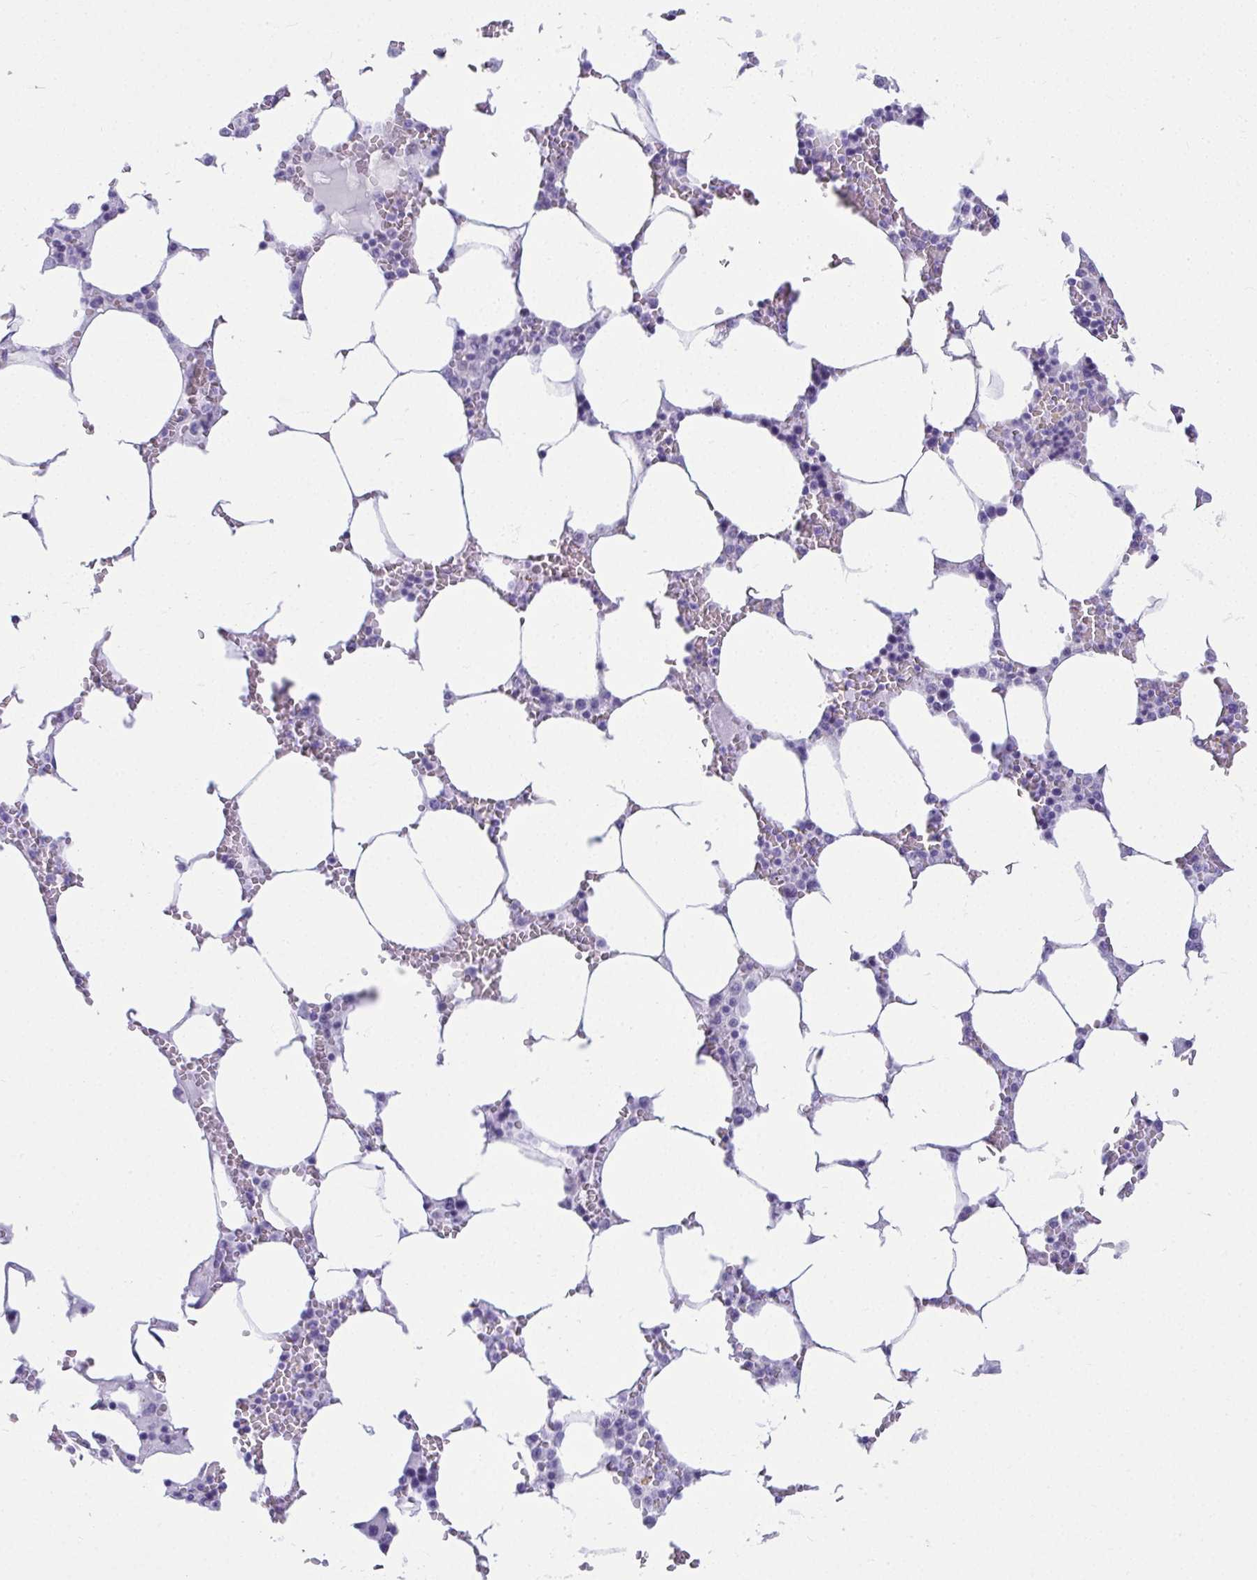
{"staining": {"intensity": "negative", "quantity": "none", "location": "none"}, "tissue": "bone marrow", "cell_type": "Hematopoietic cells", "image_type": "normal", "snomed": [{"axis": "morphology", "description": "Normal tissue, NOS"}, {"axis": "topography", "description": "Bone marrow"}], "caption": "An image of human bone marrow is negative for staining in hematopoietic cells. (DAB (3,3'-diaminobenzidine) immunohistochemistry (IHC) with hematoxylin counter stain).", "gene": "CLGN", "patient": {"sex": "male", "age": 64}}